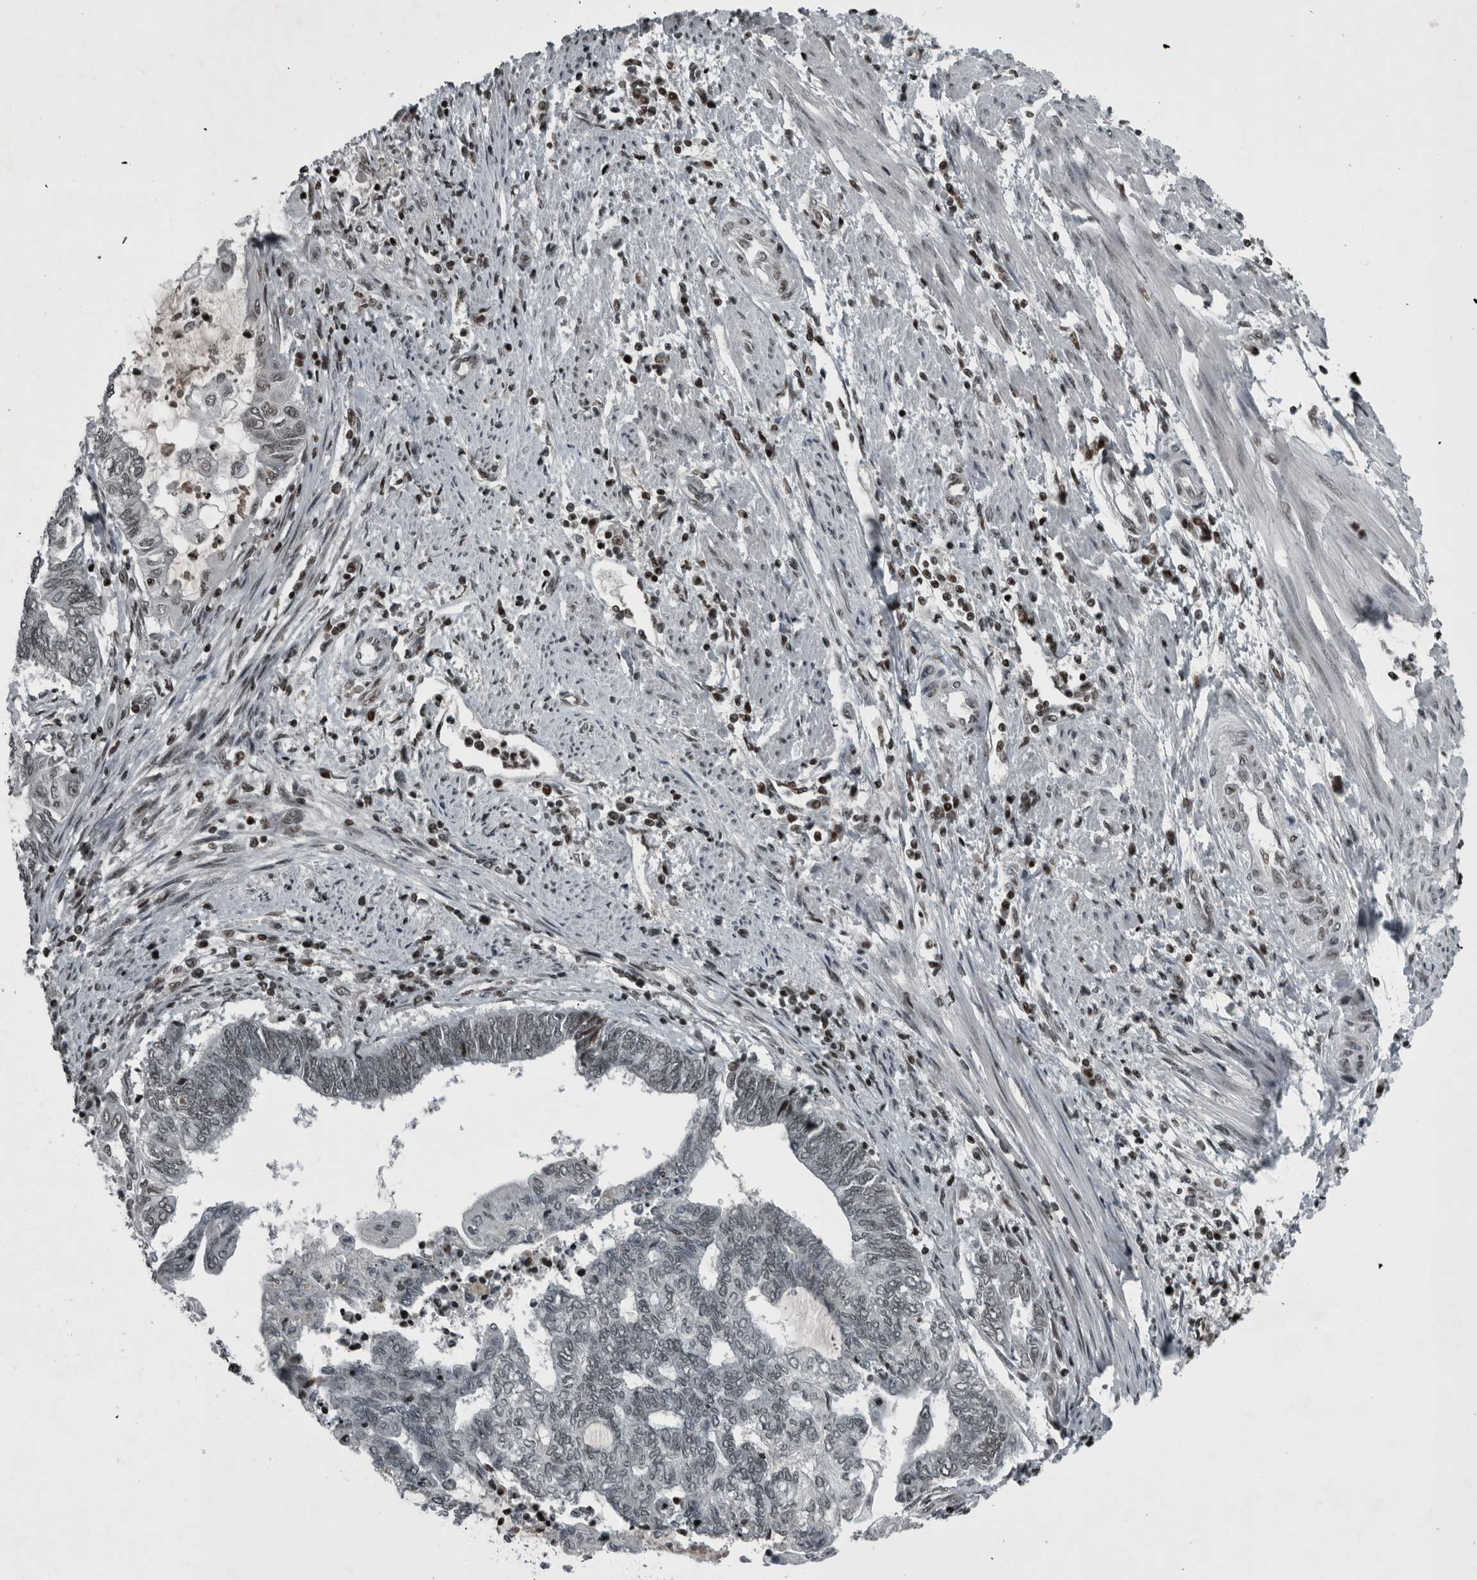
{"staining": {"intensity": "weak", "quantity": "<25%", "location": "nuclear"}, "tissue": "endometrial cancer", "cell_type": "Tumor cells", "image_type": "cancer", "snomed": [{"axis": "morphology", "description": "Adenocarcinoma, NOS"}, {"axis": "topography", "description": "Uterus"}, {"axis": "topography", "description": "Endometrium"}], "caption": "Tumor cells show no significant expression in endometrial cancer.", "gene": "UNC50", "patient": {"sex": "female", "age": 70}}